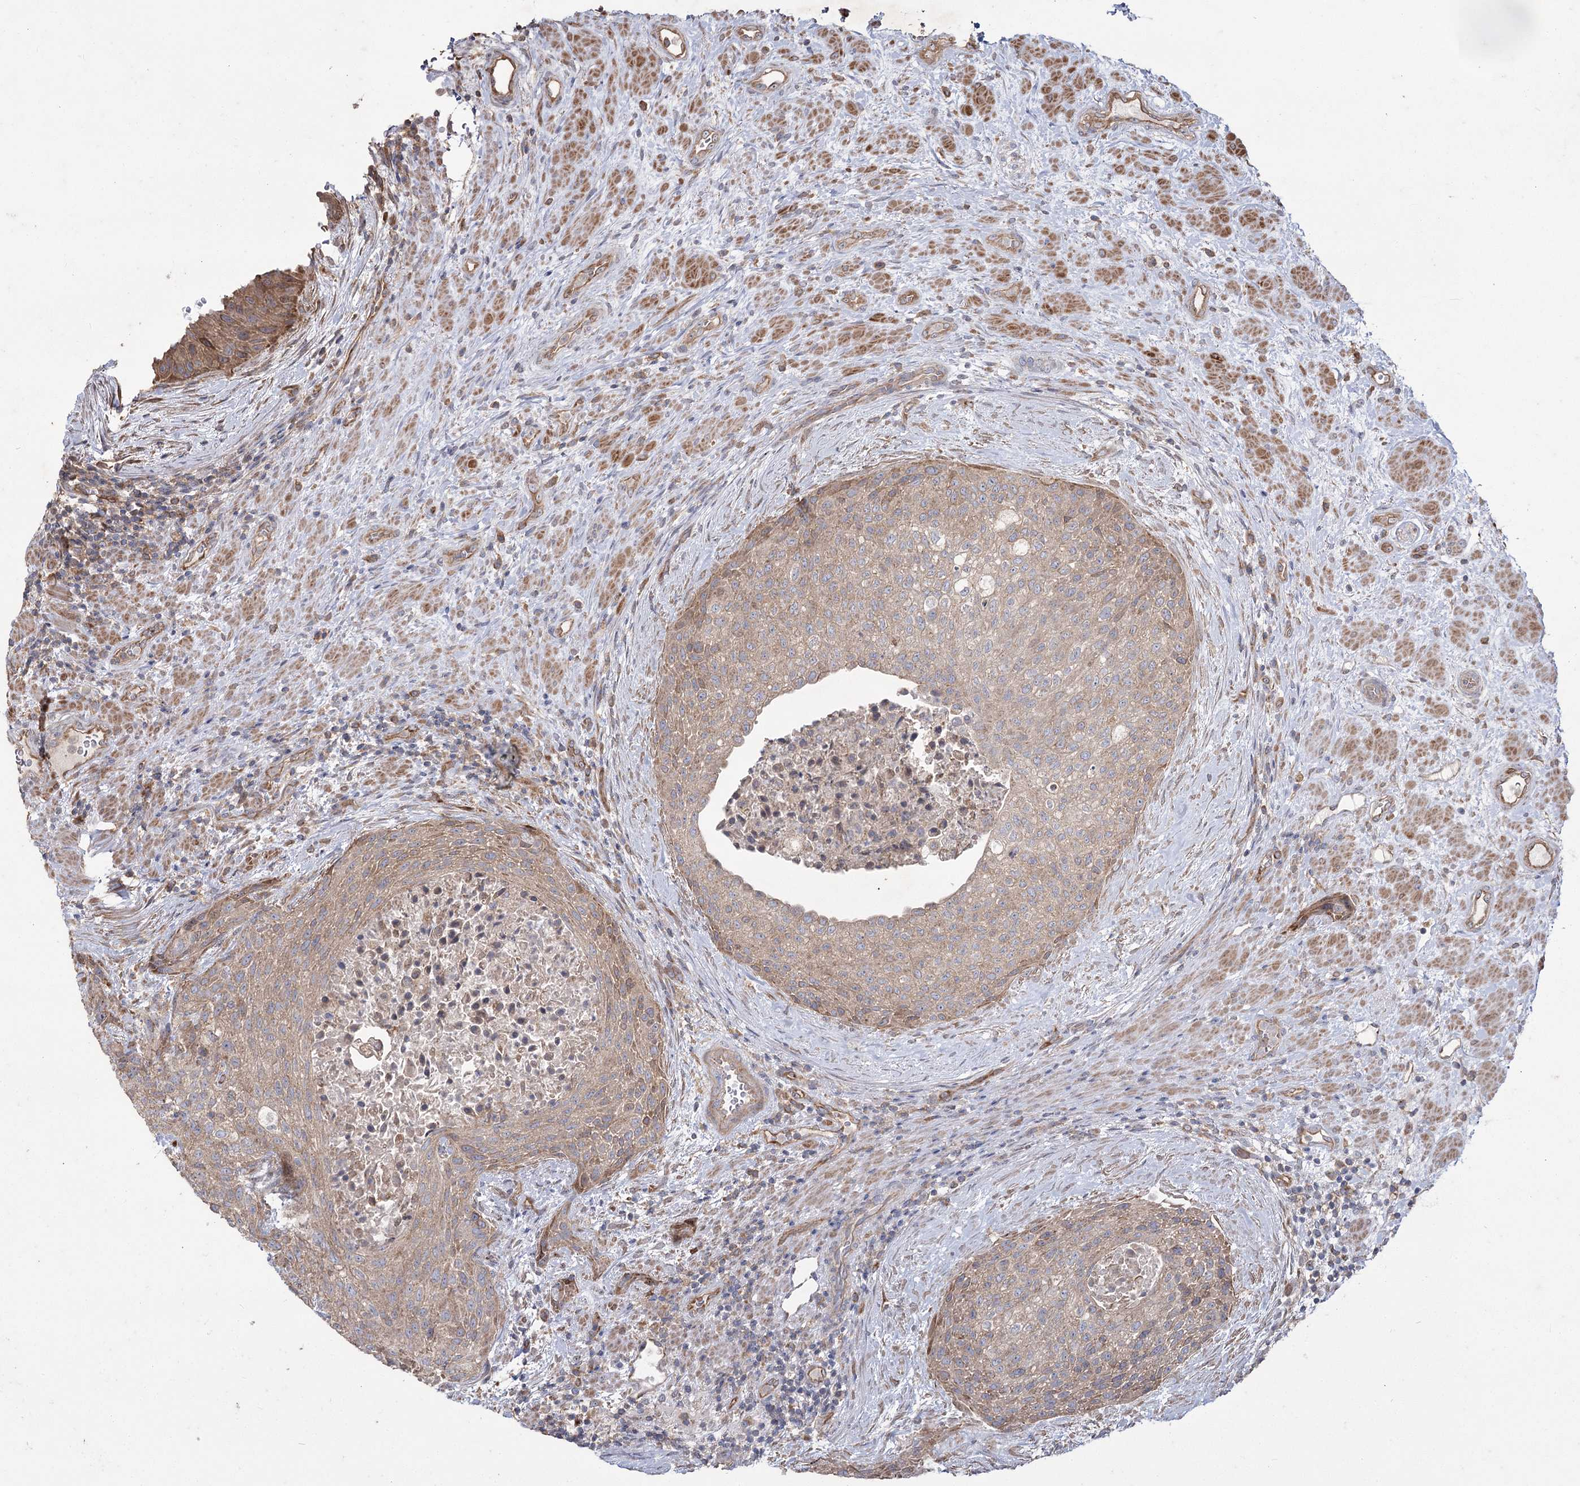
{"staining": {"intensity": "weak", "quantity": "25%-75%", "location": "cytoplasmic/membranous"}, "tissue": "urothelial cancer", "cell_type": "Tumor cells", "image_type": "cancer", "snomed": [{"axis": "morphology", "description": "Normal tissue, NOS"}, {"axis": "morphology", "description": "Urothelial carcinoma, NOS"}, {"axis": "topography", "description": "Urinary bladder"}, {"axis": "topography", "description": "Peripheral nerve tissue"}], "caption": "This histopathology image displays immunohistochemistry staining of urothelial cancer, with low weak cytoplasmic/membranous staining in about 25%-75% of tumor cells.", "gene": "SH3TC1", "patient": {"sex": "male", "age": 35}}